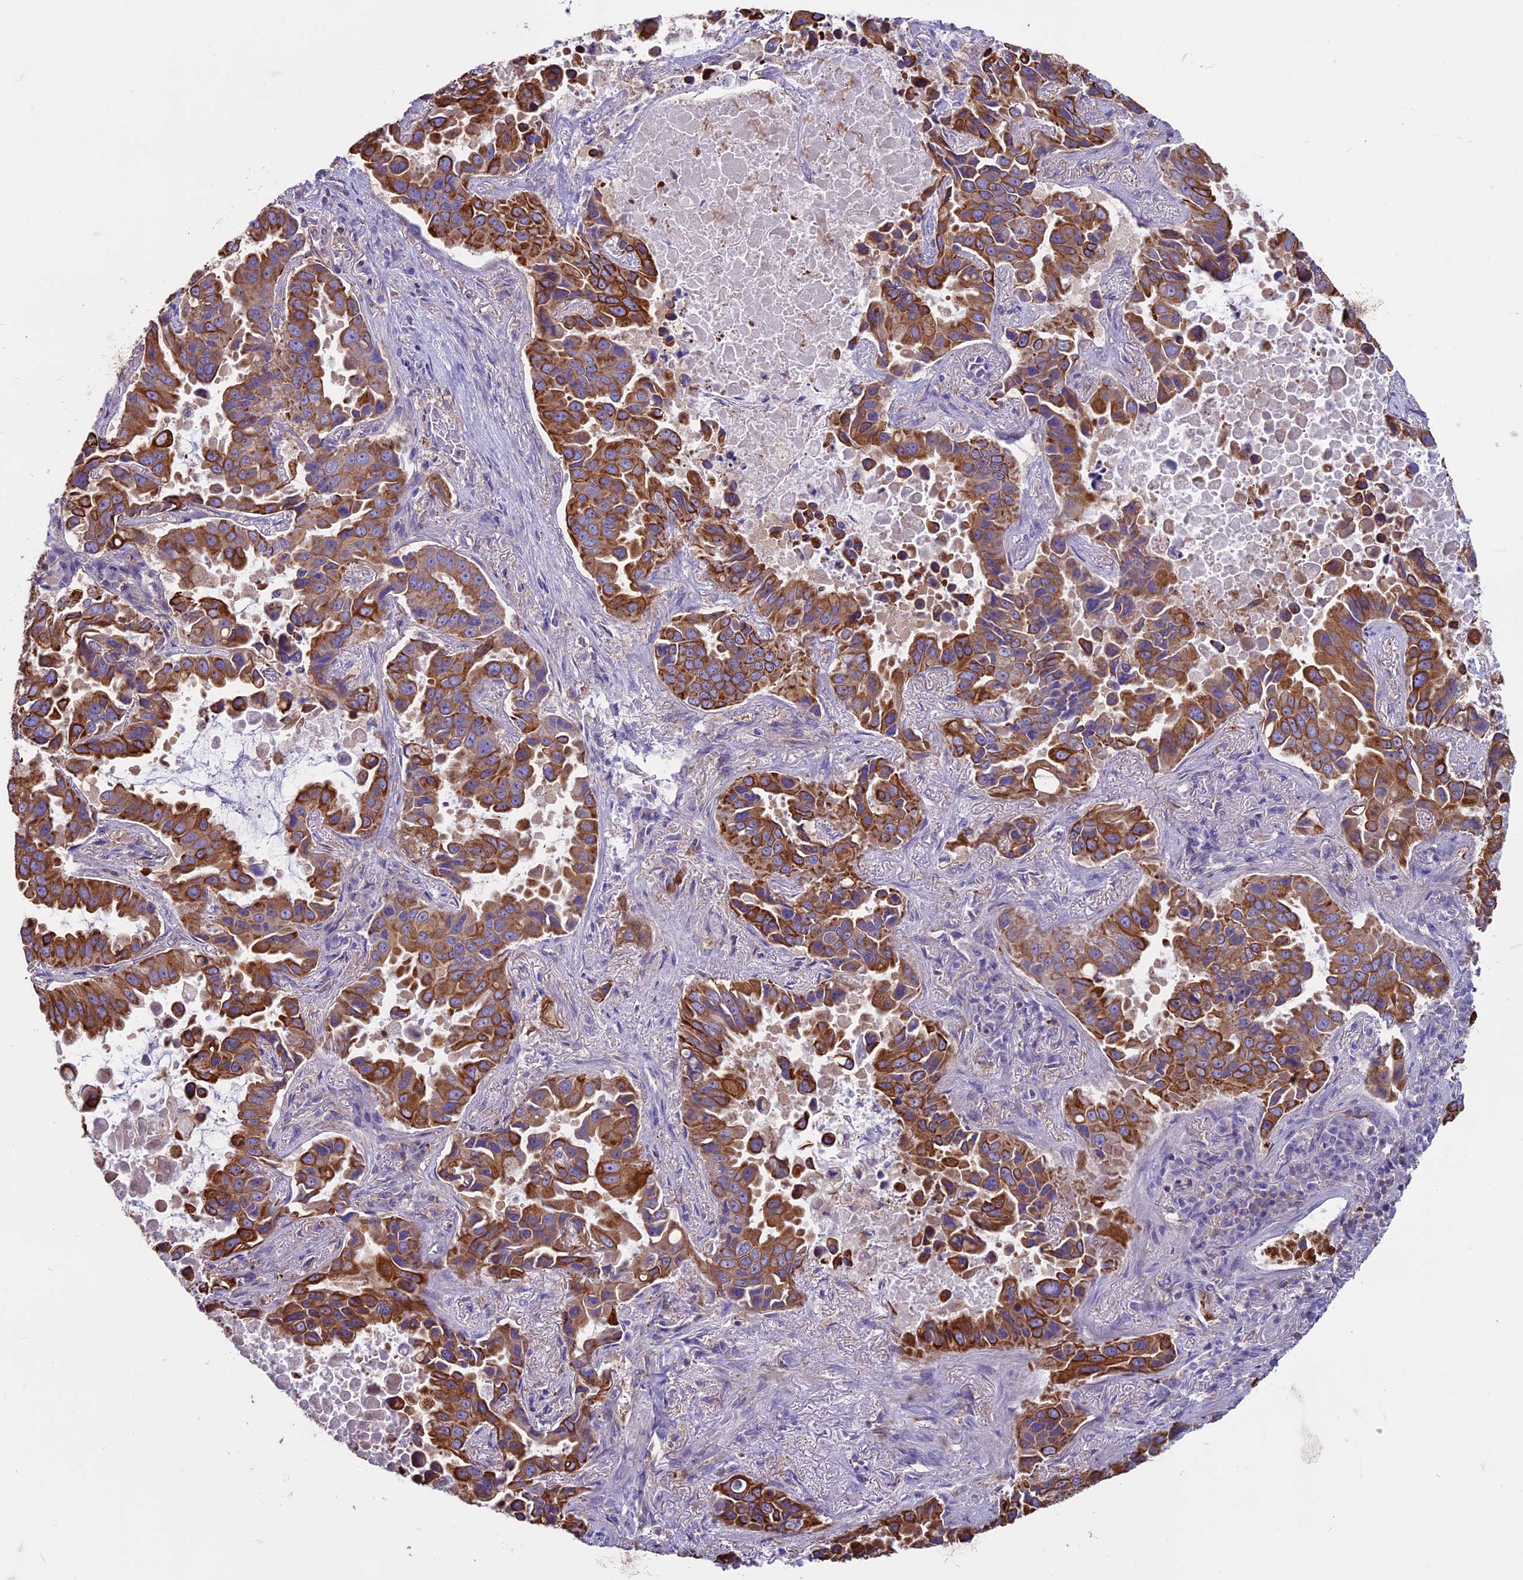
{"staining": {"intensity": "strong", "quantity": ">75%", "location": "cytoplasmic/membranous"}, "tissue": "lung cancer", "cell_type": "Tumor cells", "image_type": "cancer", "snomed": [{"axis": "morphology", "description": "Adenocarcinoma, NOS"}, {"axis": "topography", "description": "Lung"}], "caption": "Lung adenocarcinoma stained with a brown dye demonstrates strong cytoplasmic/membranous positive positivity in approximately >75% of tumor cells.", "gene": "CDAN1", "patient": {"sex": "male", "age": 64}}